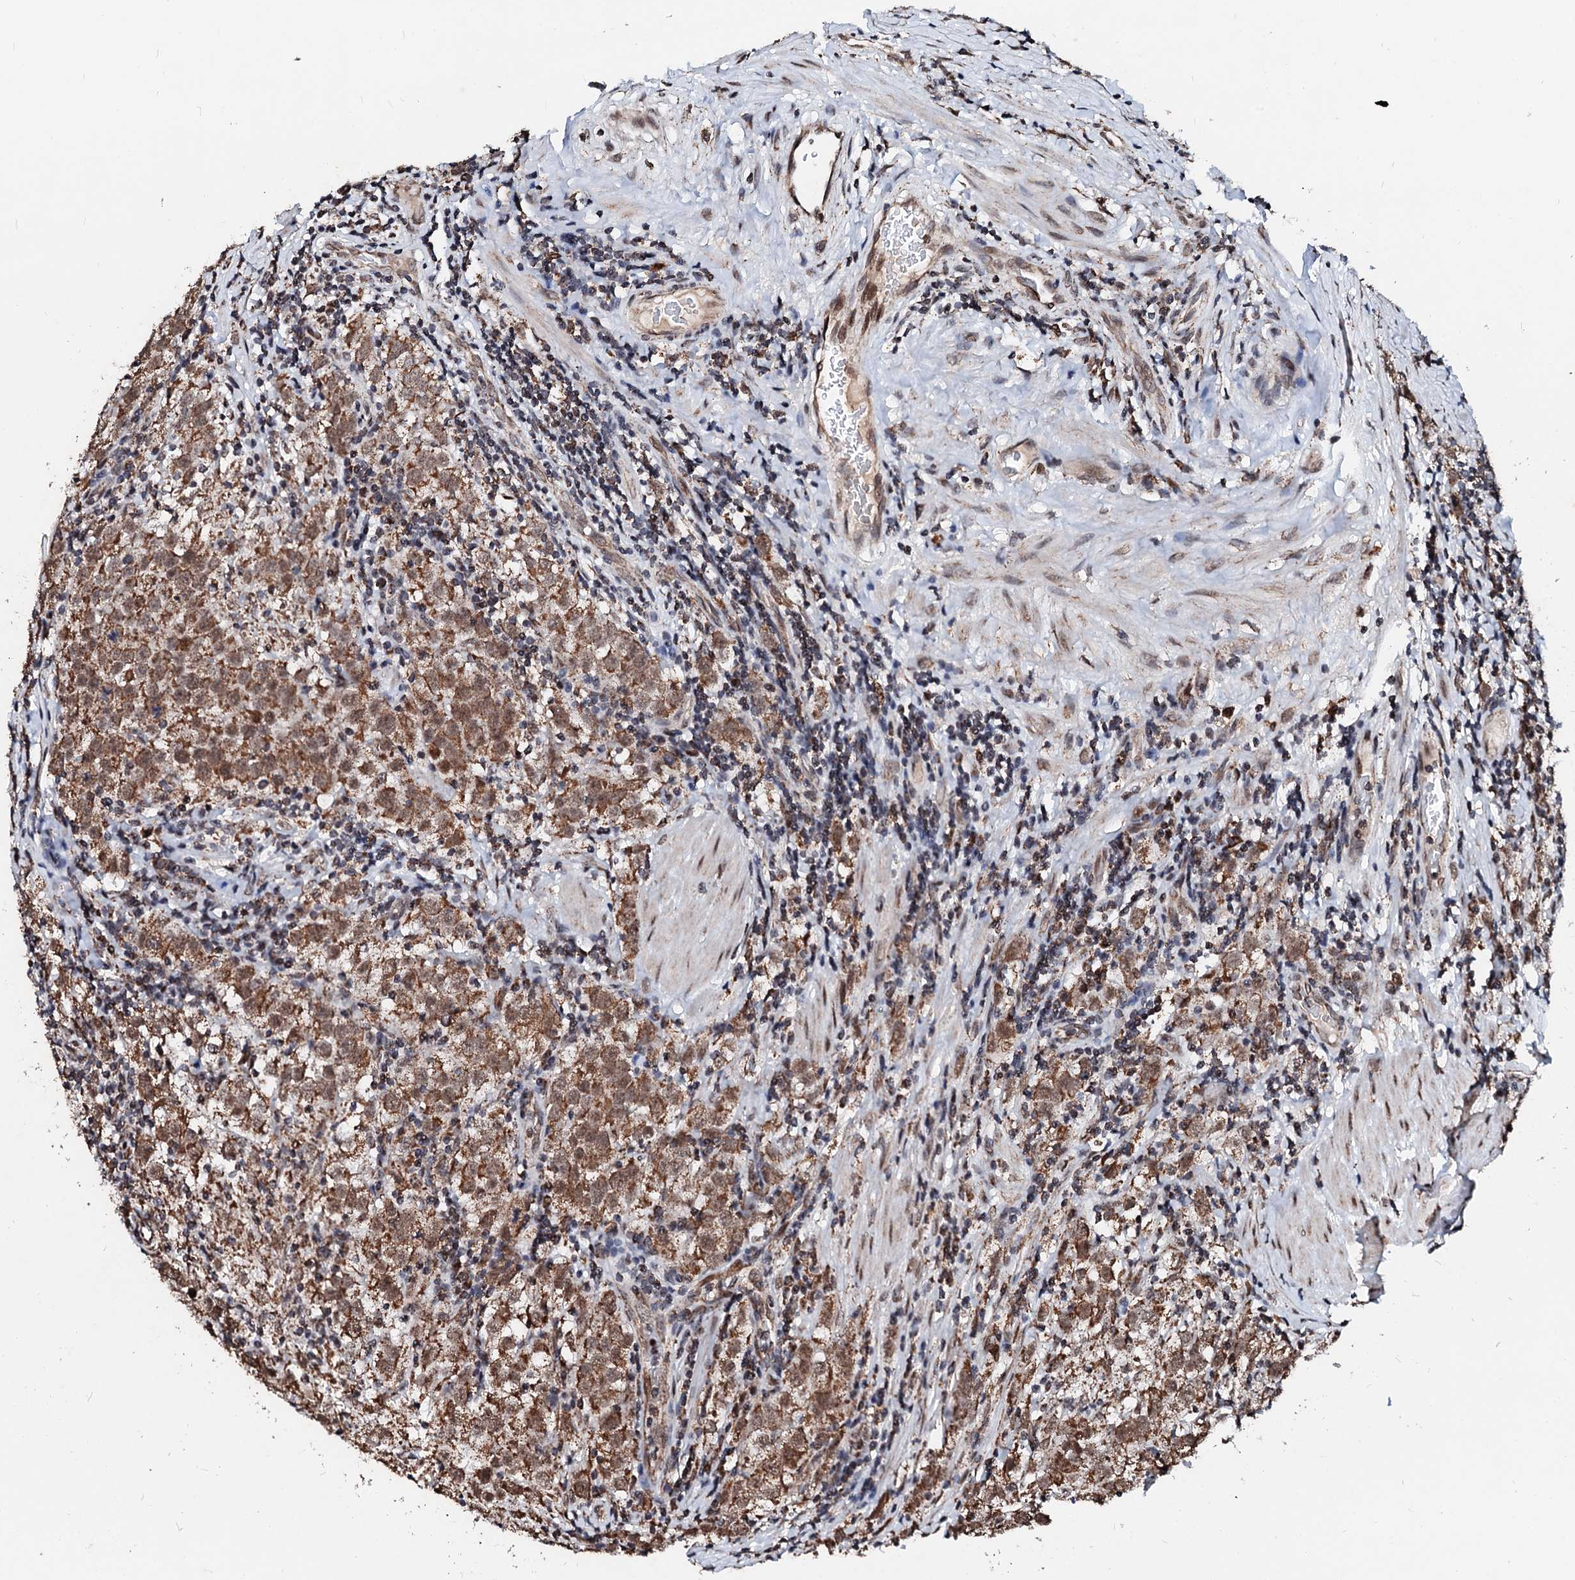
{"staining": {"intensity": "moderate", "quantity": ">75%", "location": "cytoplasmic/membranous"}, "tissue": "testis cancer", "cell_type": "Tumor cells", "image_type": "cancer", "snomed": [{"axis": "morphology", "description": "Seminoma, NOS"}, {"axis": "morphology", "description": "Carcinoma, Embryonal, NOS"}, {"axis": "topography", "description": "Testis"}], "caption": "Brown immunohistochemical staining in testis embryonal carcinoma demonstrates moderate cytoplasmic/membranous staining in approximately >75% of tumor cells.", "gene": "SECISBP2L", "patient": {"sex": "male", "age": 43}}